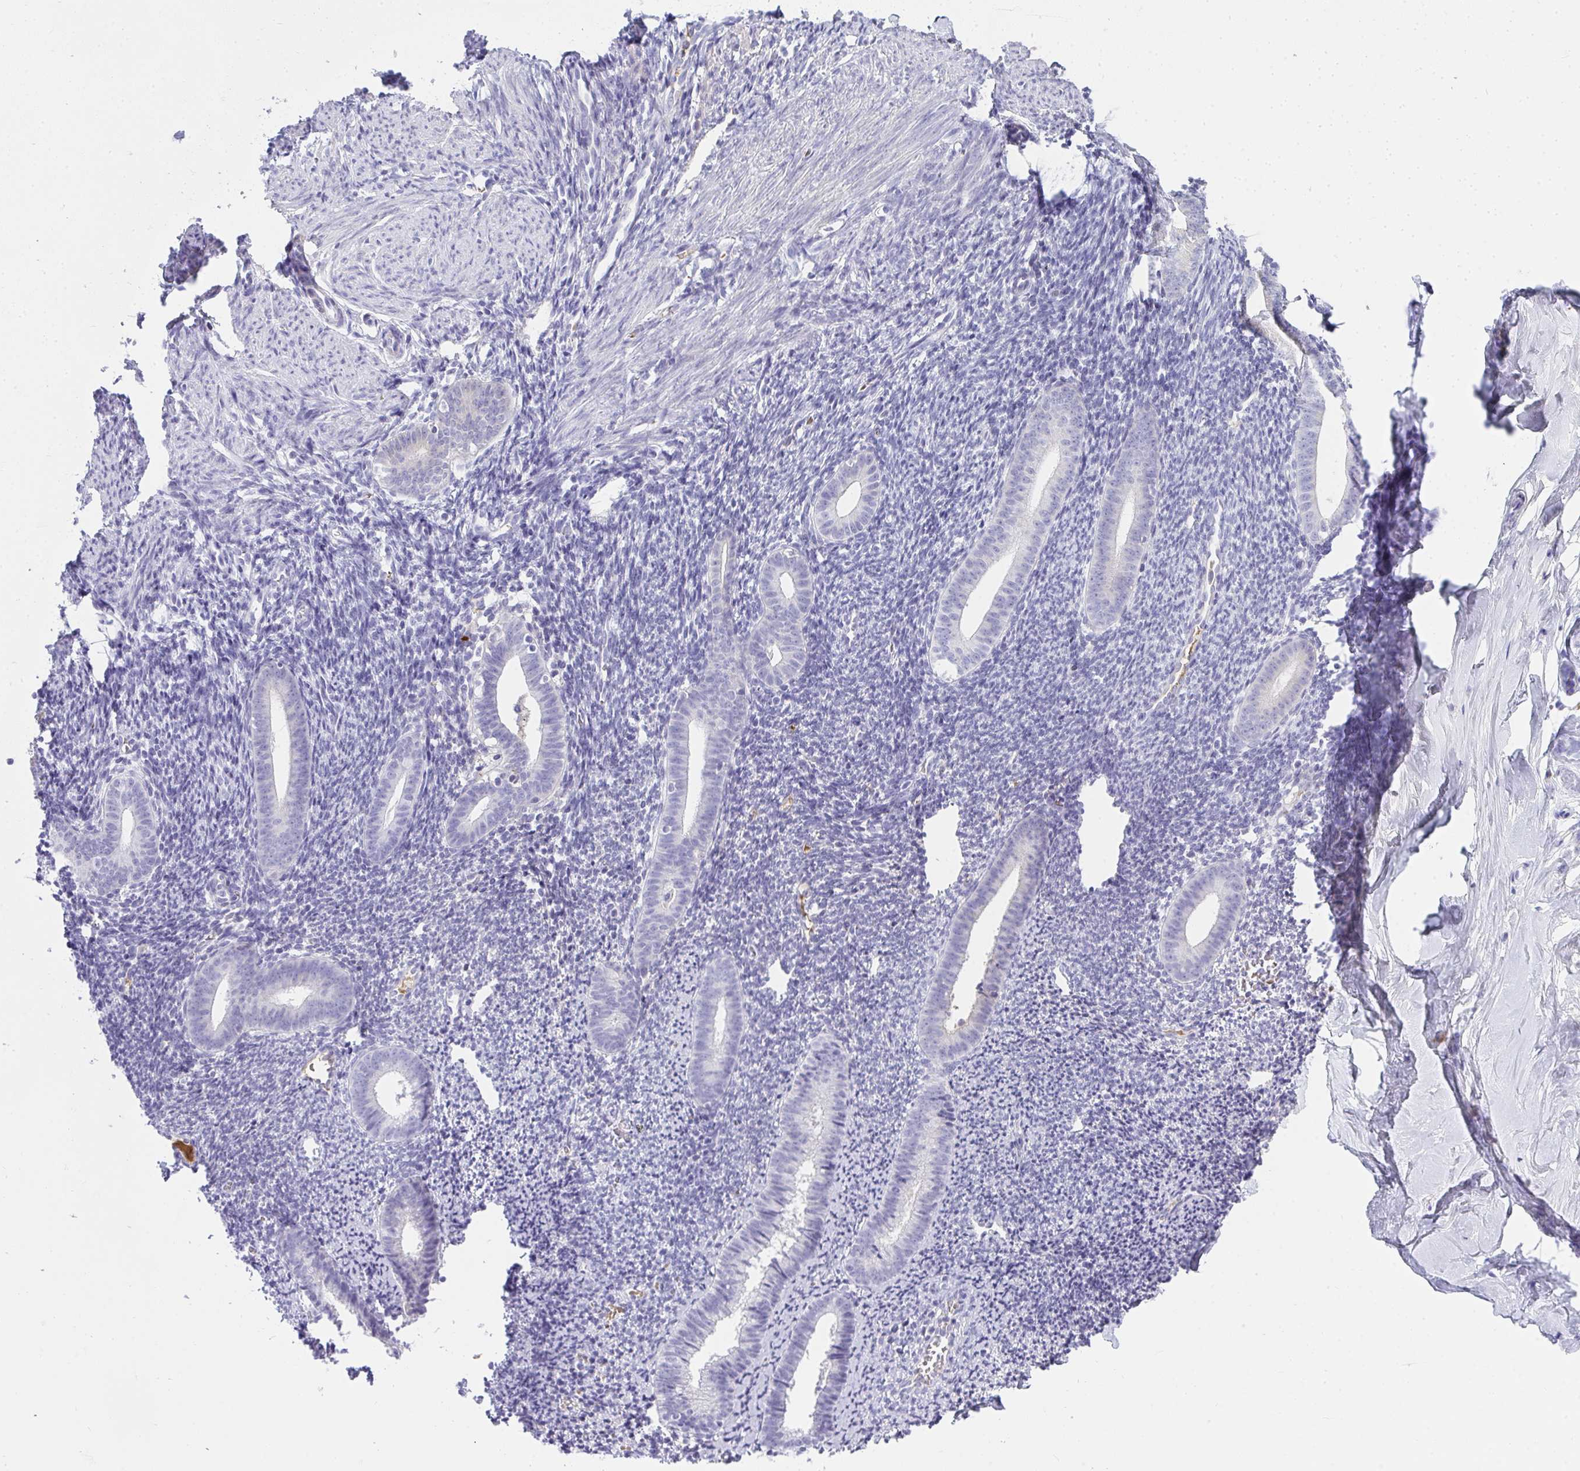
{"staining": {"intensity": "negative", "quantity": "none", "location": "none"}, "tissue": "endometrium", "cell_type": "Cells in endometrial stroma", "image_type": "normal", "snomed": [{"axis": "morphology", "description": "Normal tissue, NOS"}, {"axis": "topography", "description": "Endometrium"}], "caption": "The image exhibits no staining of cells in endometrial stroma in benign endometrium.", "gene": "ZSWIM3", "patient": {"sex": "female", "age": 39}}